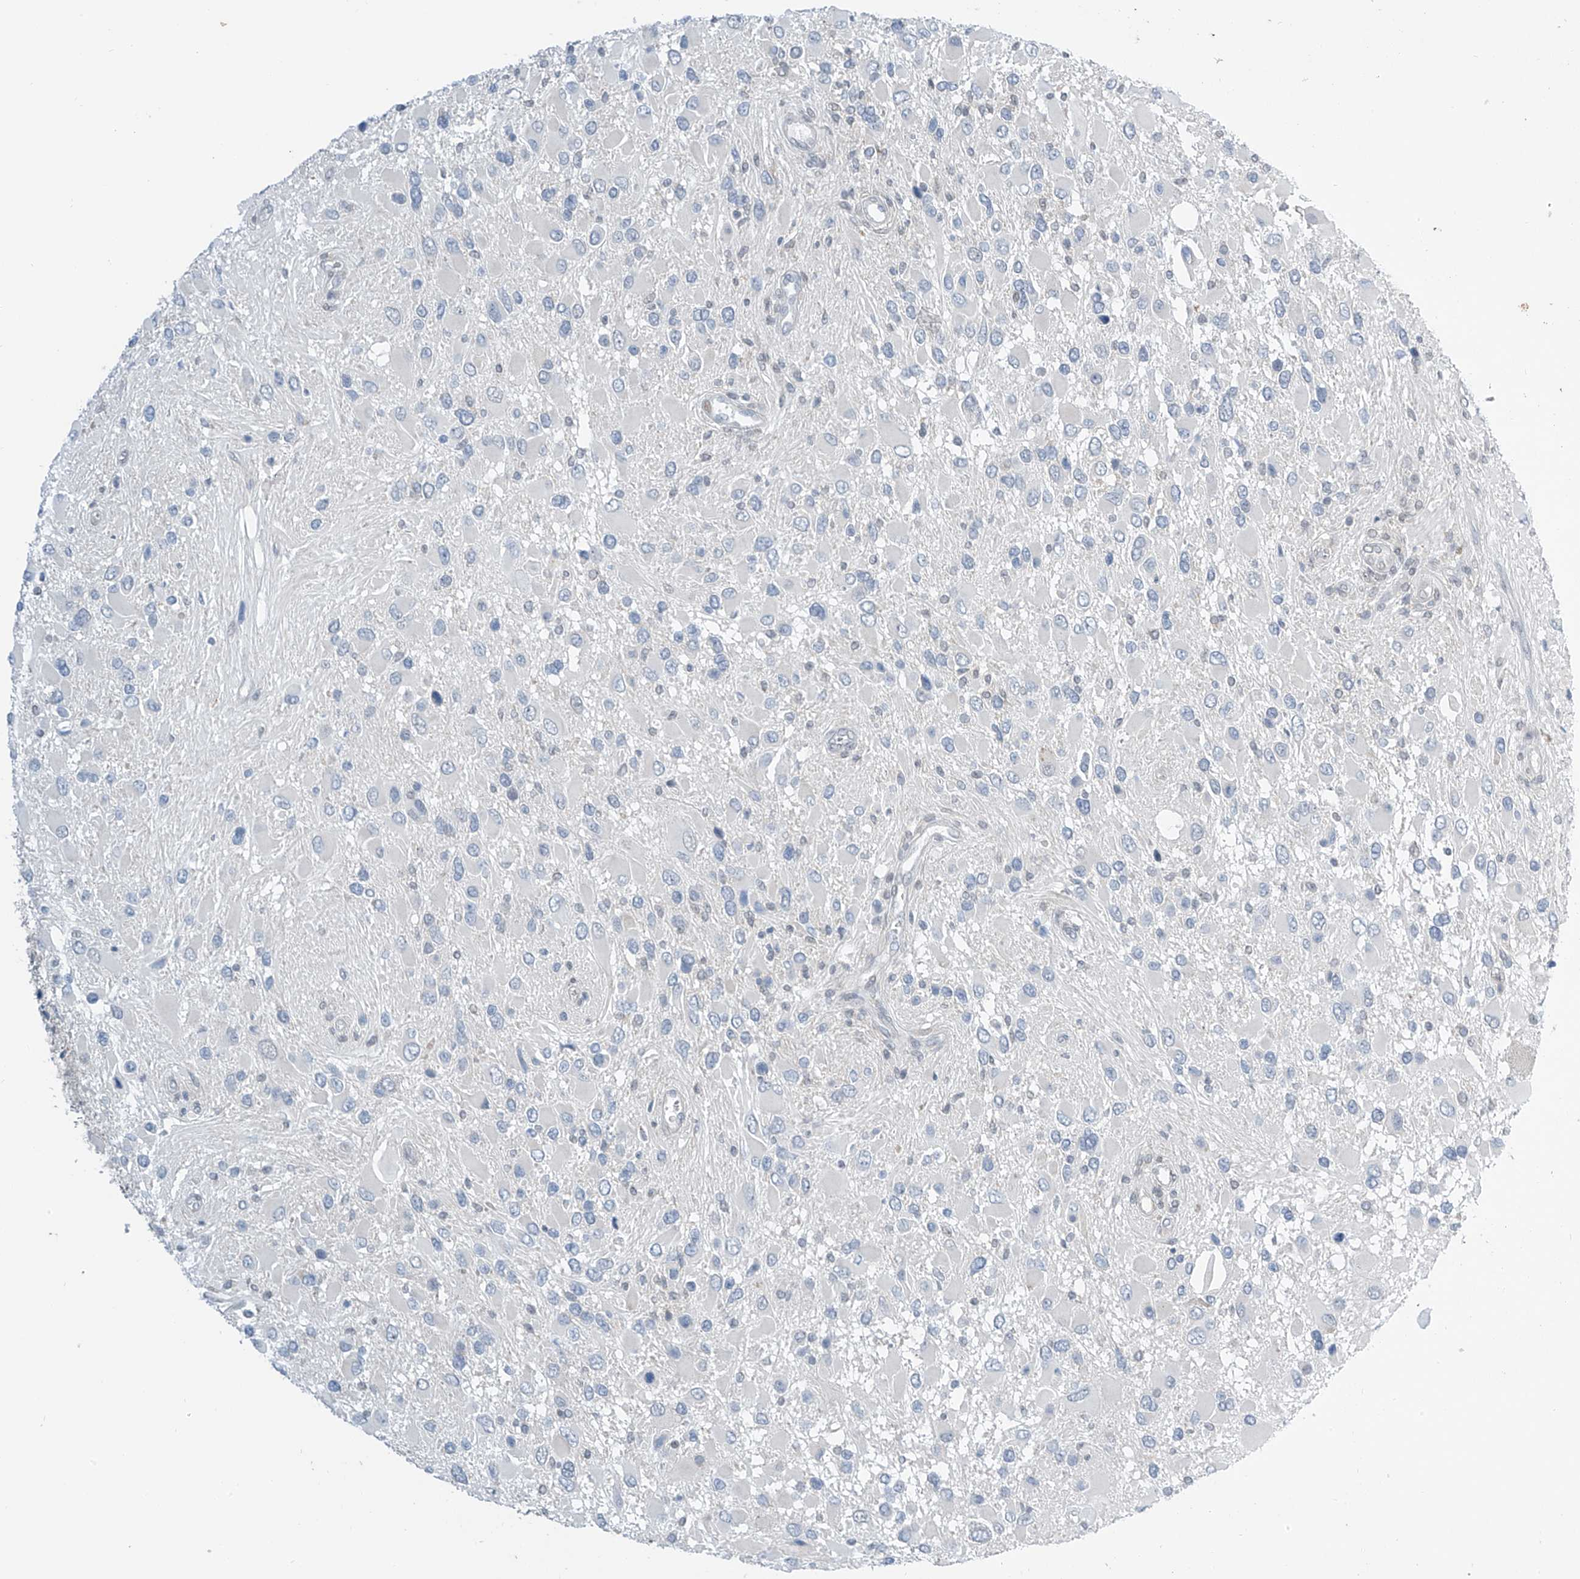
{"staining": {"intensity": "negative", "quantity": "none", "location": "none"}, "tissue": "glioma", "cell_type": "Tumor cells", "image_type": "cancer", "snomed": [{"axis": "morphology", "description": "Glioma, malignant, High grade"}, {"axis": "topography", "description": "Brain"}], "caption": "IHC photomicrograph of human glioma stained for a protein (brown), which displays no positivity in tumor cells. Brightfield microscopy of immunohistochemistry (IHC) stained with DAB (brown) and hematoxylin (blue), captured at high magnification.", "gene": "APLF", "patient": {"sex": "male", "age": 53}}